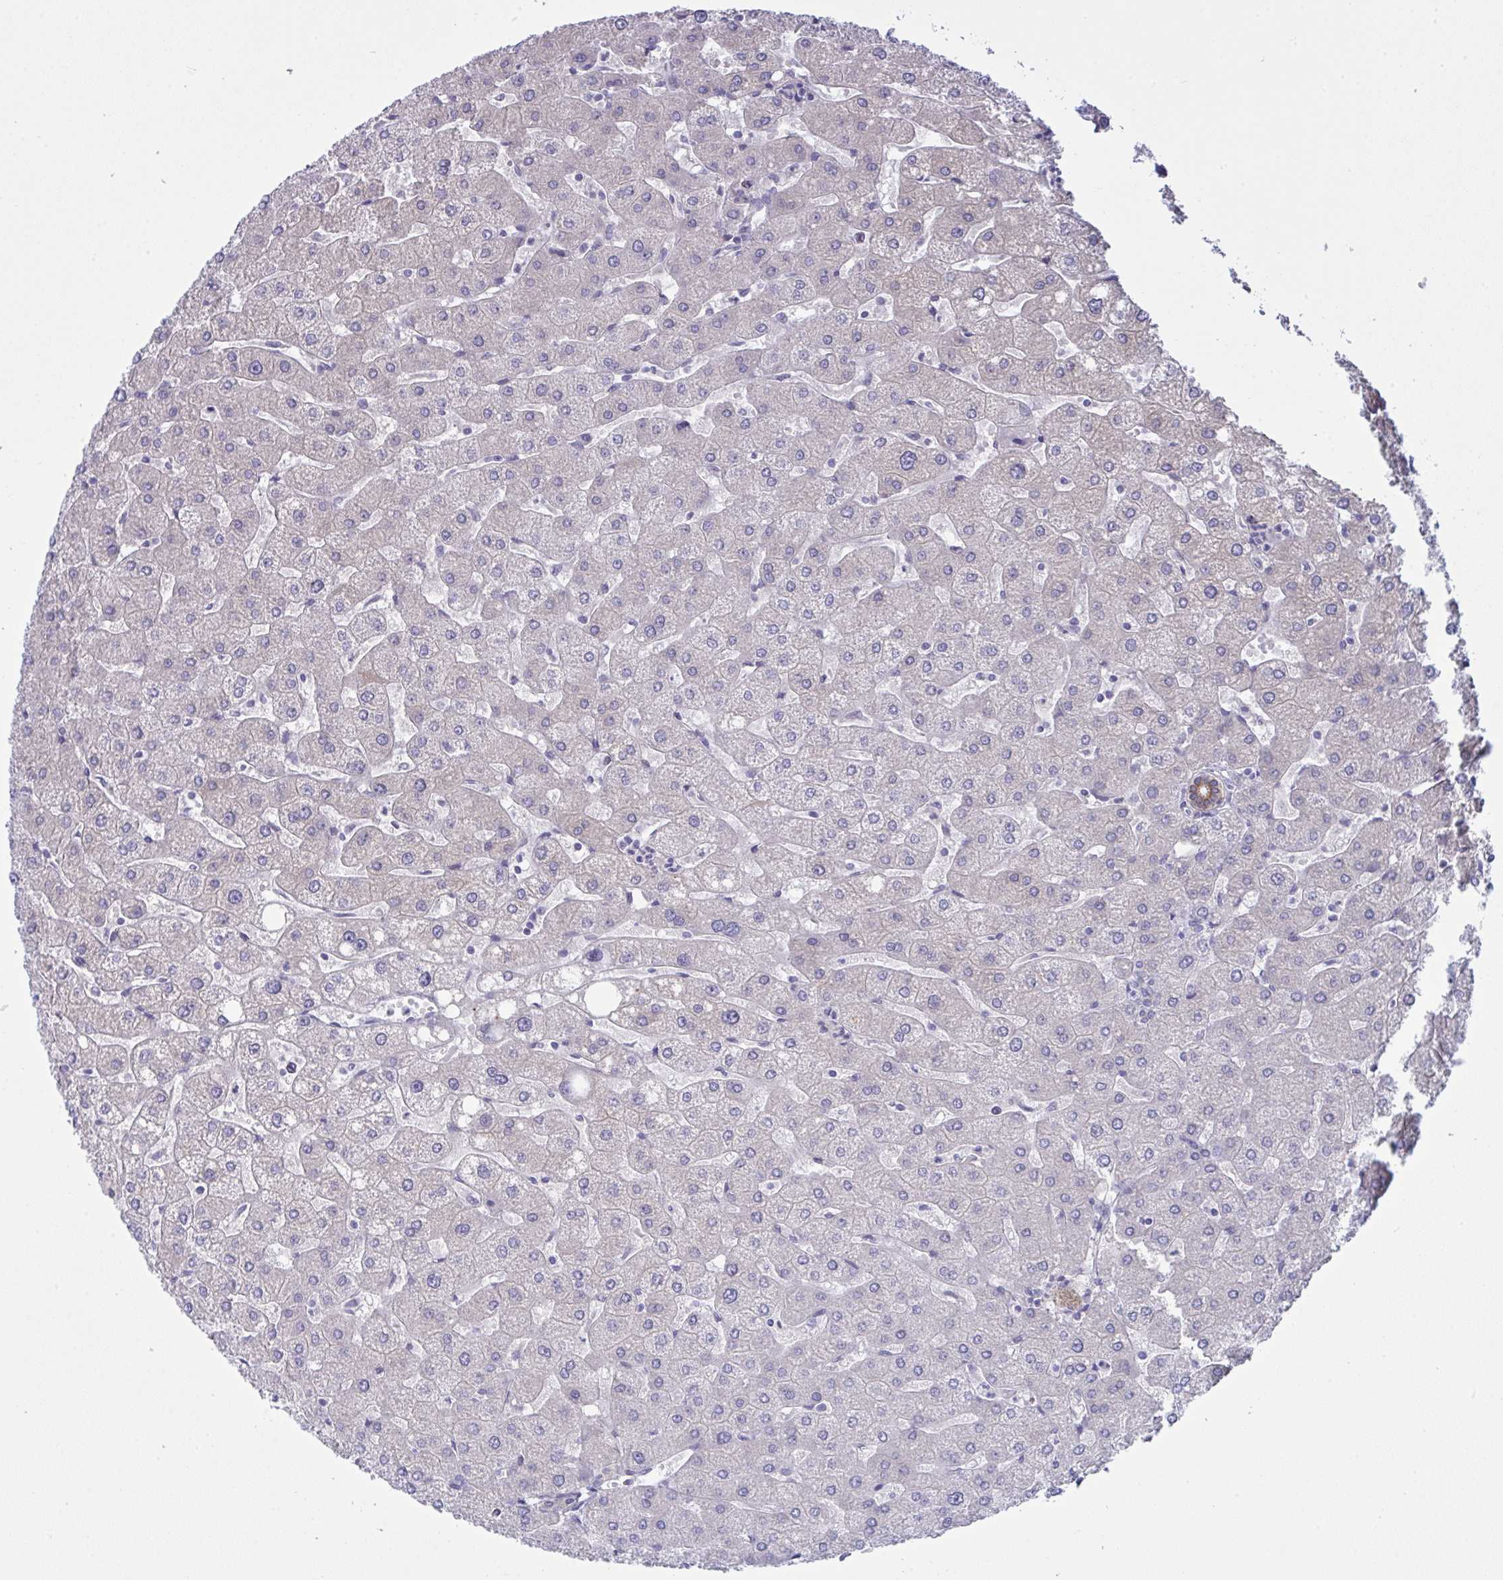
{"staining": {"intensity": "moderate", "quantity": "25%-75%", "location": "cytoplasmic/membranous"}, "tissue": "liver", "cell_type": "Cholangiocytes", "image_type": "normal", "snomed": [{"axis": "morphology", "description": "Normal tissue, NOS"}, {"axis": "topography", "description": "Liver"}], "caption": "Protein expression analysis of unremarkable liver displays moderate cytoplasmic/membranous positivity in about 25%-75% of cholangiocytes. Nuclei are stained in blue.", "gene": "TENT5D", "patient": {"sex": "male", "age": 67}}